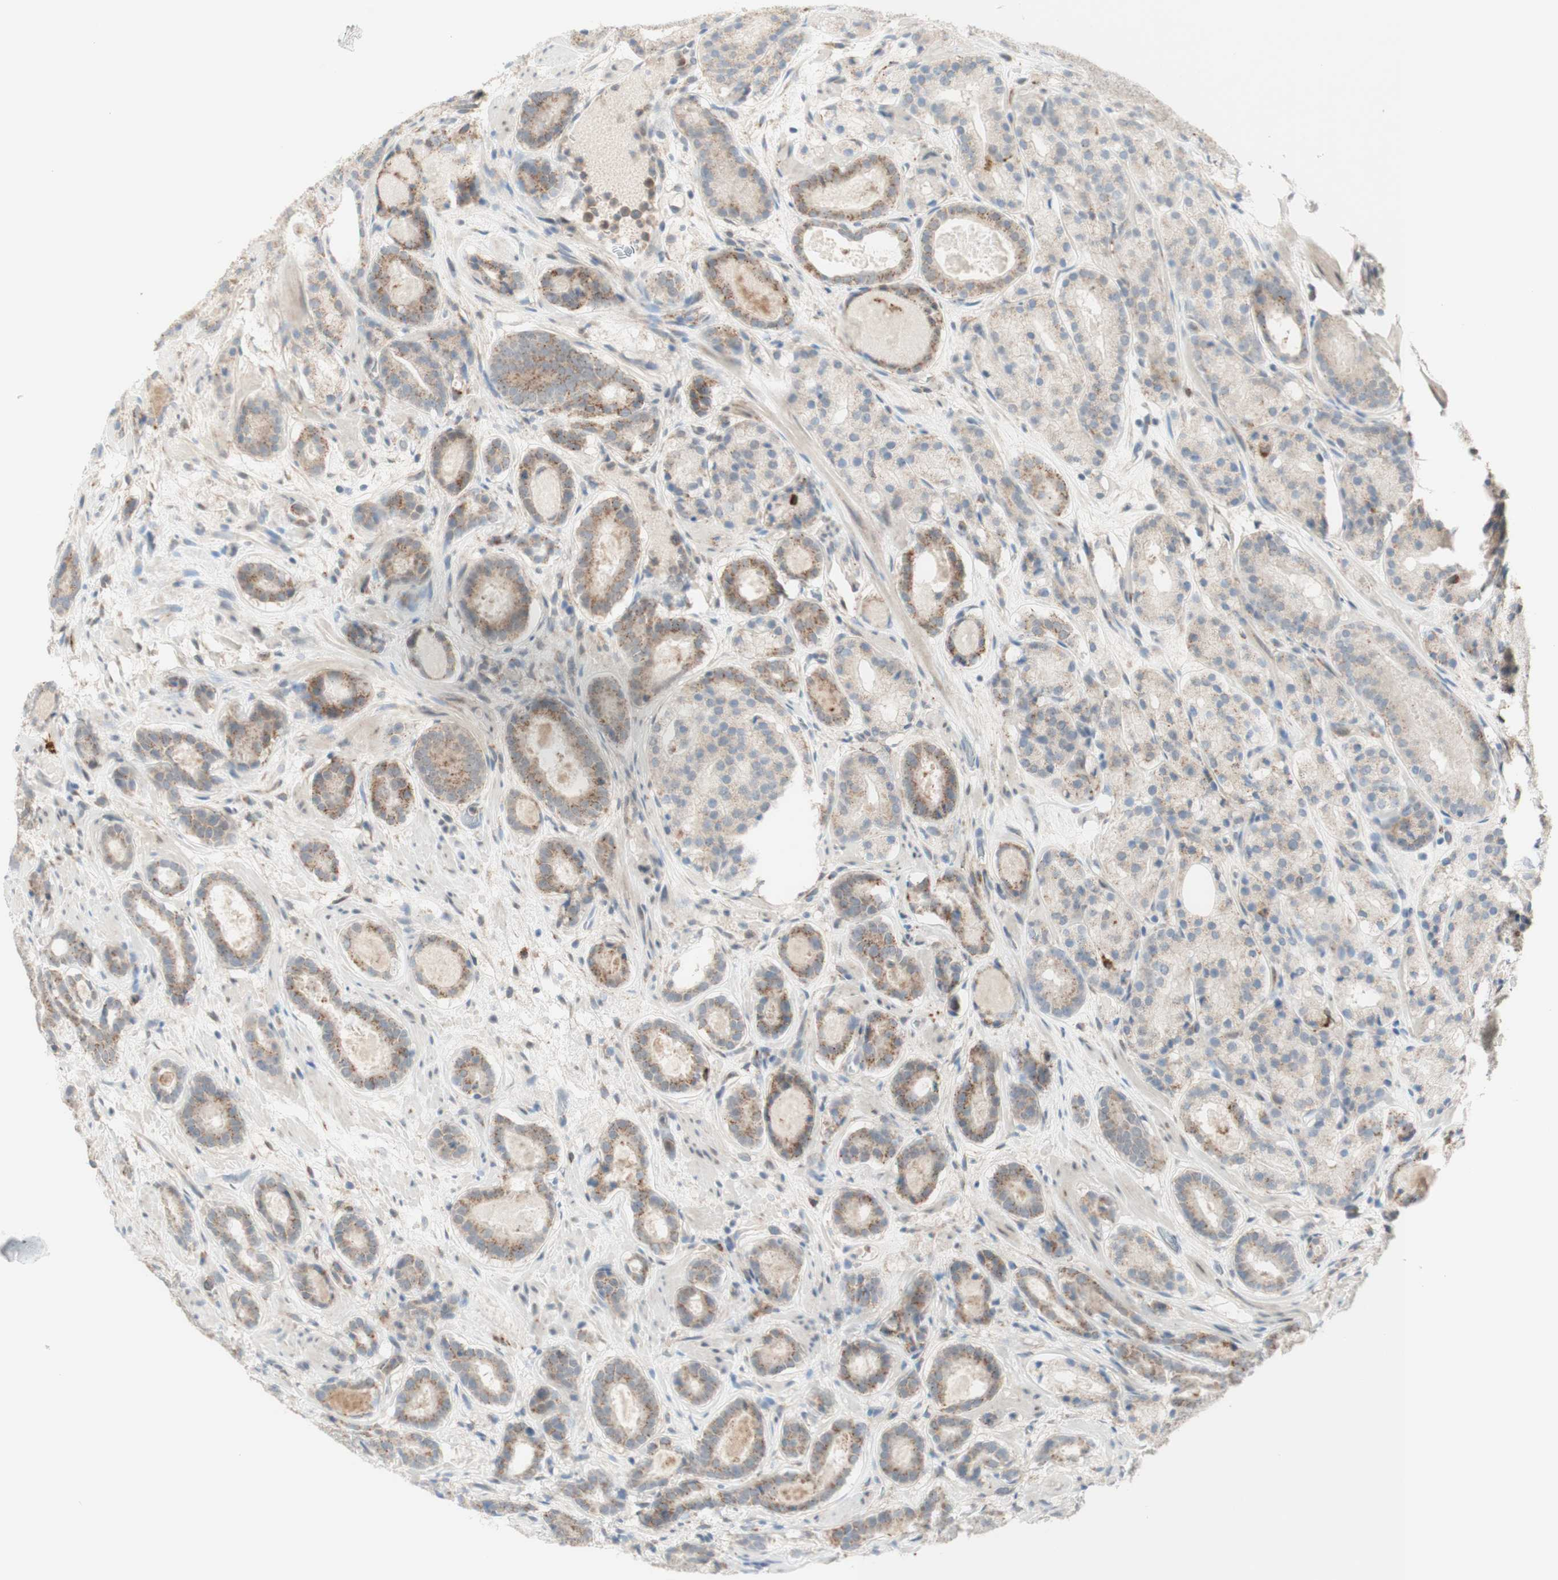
{"staining": {"intensity": "moderate", "quantity": "25%-75%", "location": "cytoplasmic/membranous"}, "tissue": "prostate cancer", "cell_type": "Tumor cells", "image_type": "cancer", "snomed": [{"axis": "morphology", "description": "Adenocarcinoma, Low grade"}, {"axis": "topography", "description": "Prostate"}], "caption": "A micrograph of human prostate cancer (adenocarcinoma (low-grade)) stained for a protein displays moderate cytoplasmic/membranous brown staining in tumor cells.", "gene": "GAPT", "patient": {"sex": "male", "age": 69}}